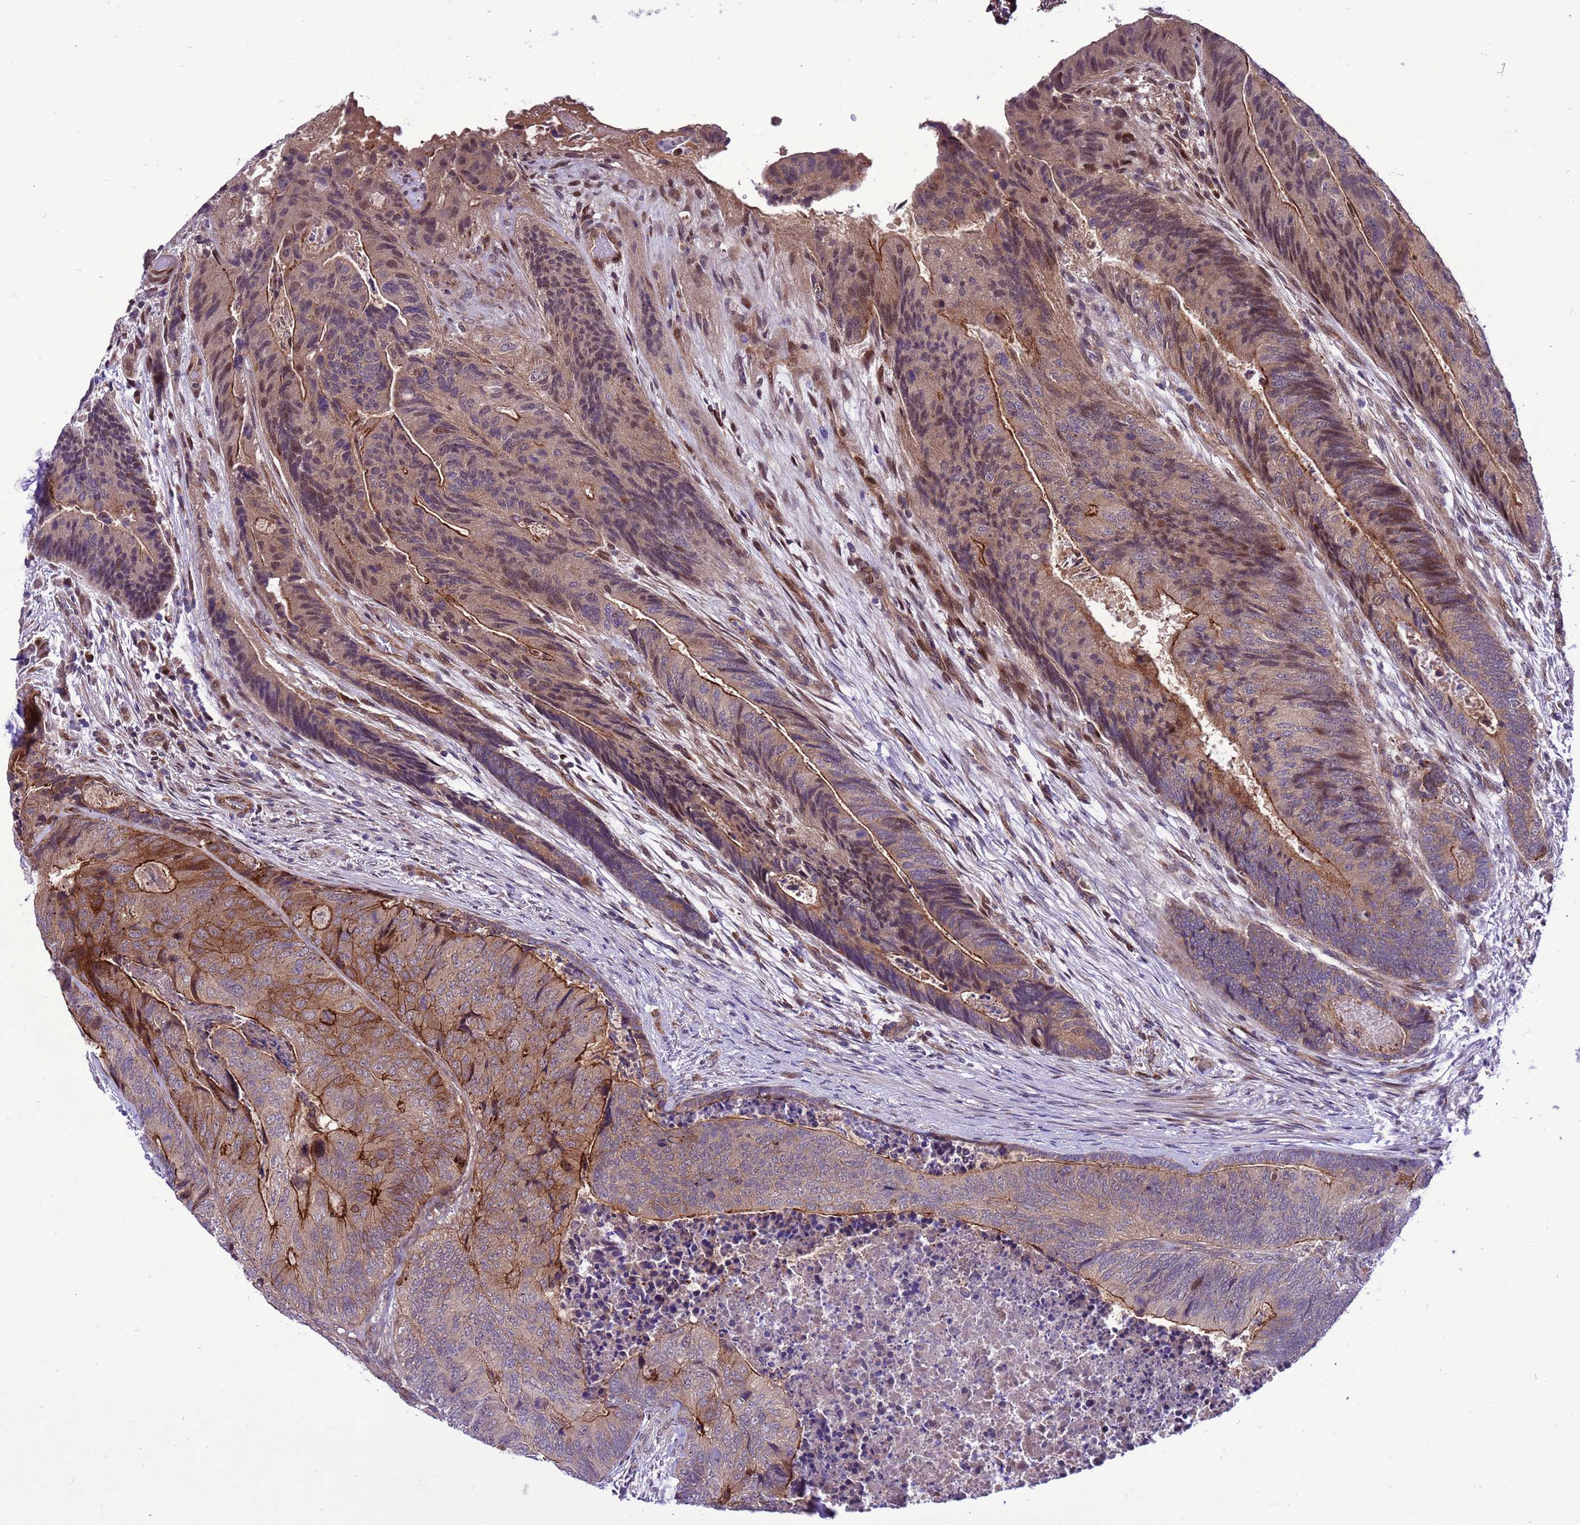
{"staining": {"intensity": "moderate", "quantity": ">75%", "location": "cytoplasmic/membranous,nuclear"}, "tissue": "colorectal cancer", "cell_type": "Tumor cells", "image_type": "cancer", "snomed": [{"axis": "morphology", "description": "Adenocarcinoma, NOS"}, {"axis": "topography", "description": "Colon"}], "caption": "The immunohistochemical stain highlights moderate cytoplasmic/membranous and nuclear positivity in tumor cells of colorectal adenocarcinoma tissue.", "gene": "RASD1", "patient": {"sex": "female", "age": 67}}